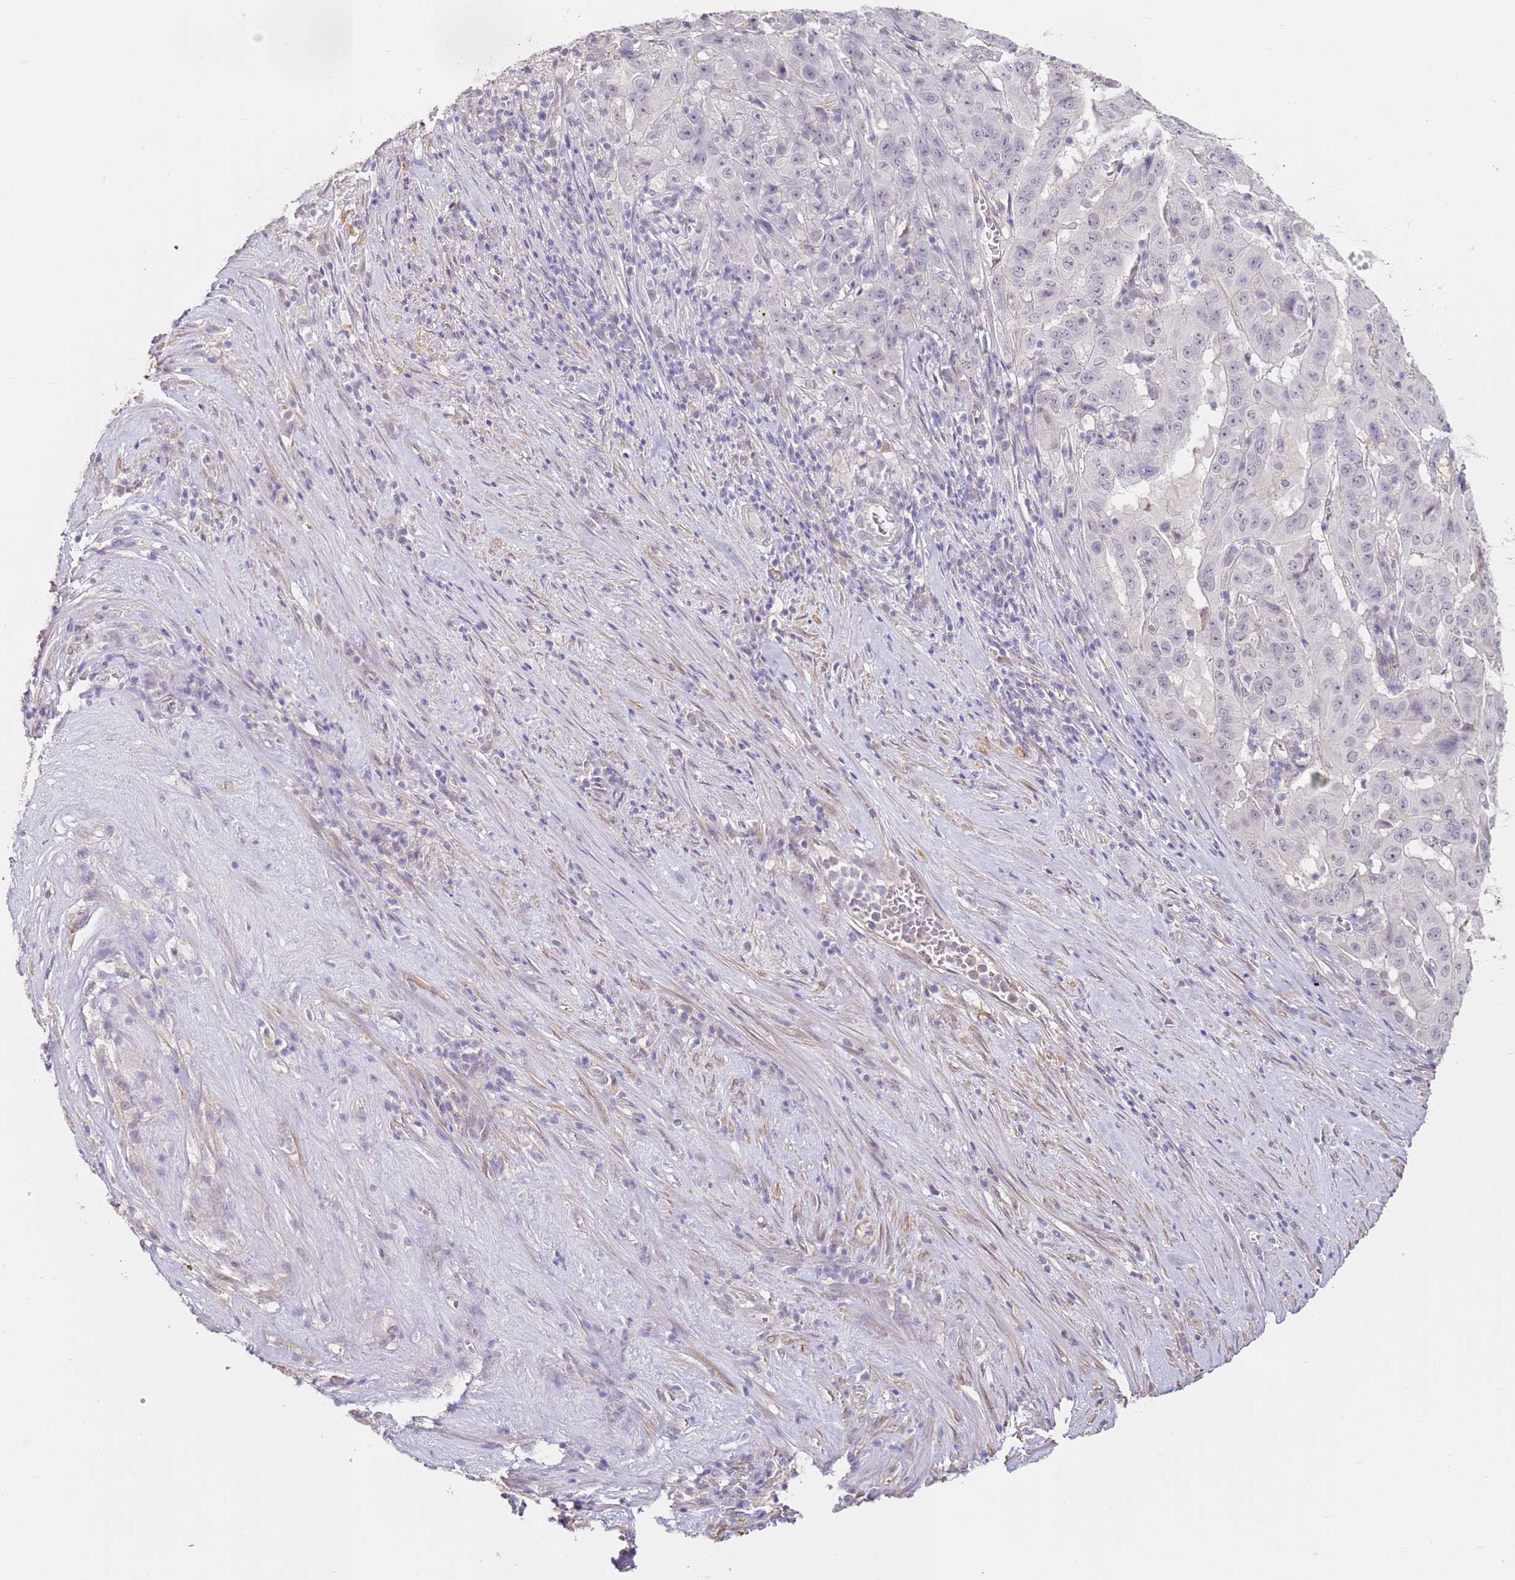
{"staining": {"intensity": "negative", "quantity": "none", "location": "none"}, "tissue": "pancreatic cancer", "cell_type": "Tumor cells", "image_type": "cancer", "snomed": [{"axis": "morphology", "description": "Adenocarcinoma, NOS"}, {"axis": "topography", "description": "Pancreas"}], "caption": "Immunohistochemistry photomicrograph of pancreatic cancer (adenocarcinoma) stained for a protein (brown), which demonstrates no positivity in tumor cells.", "gene": "WDR93", "patient": {"sex": "male", "age": 63}}